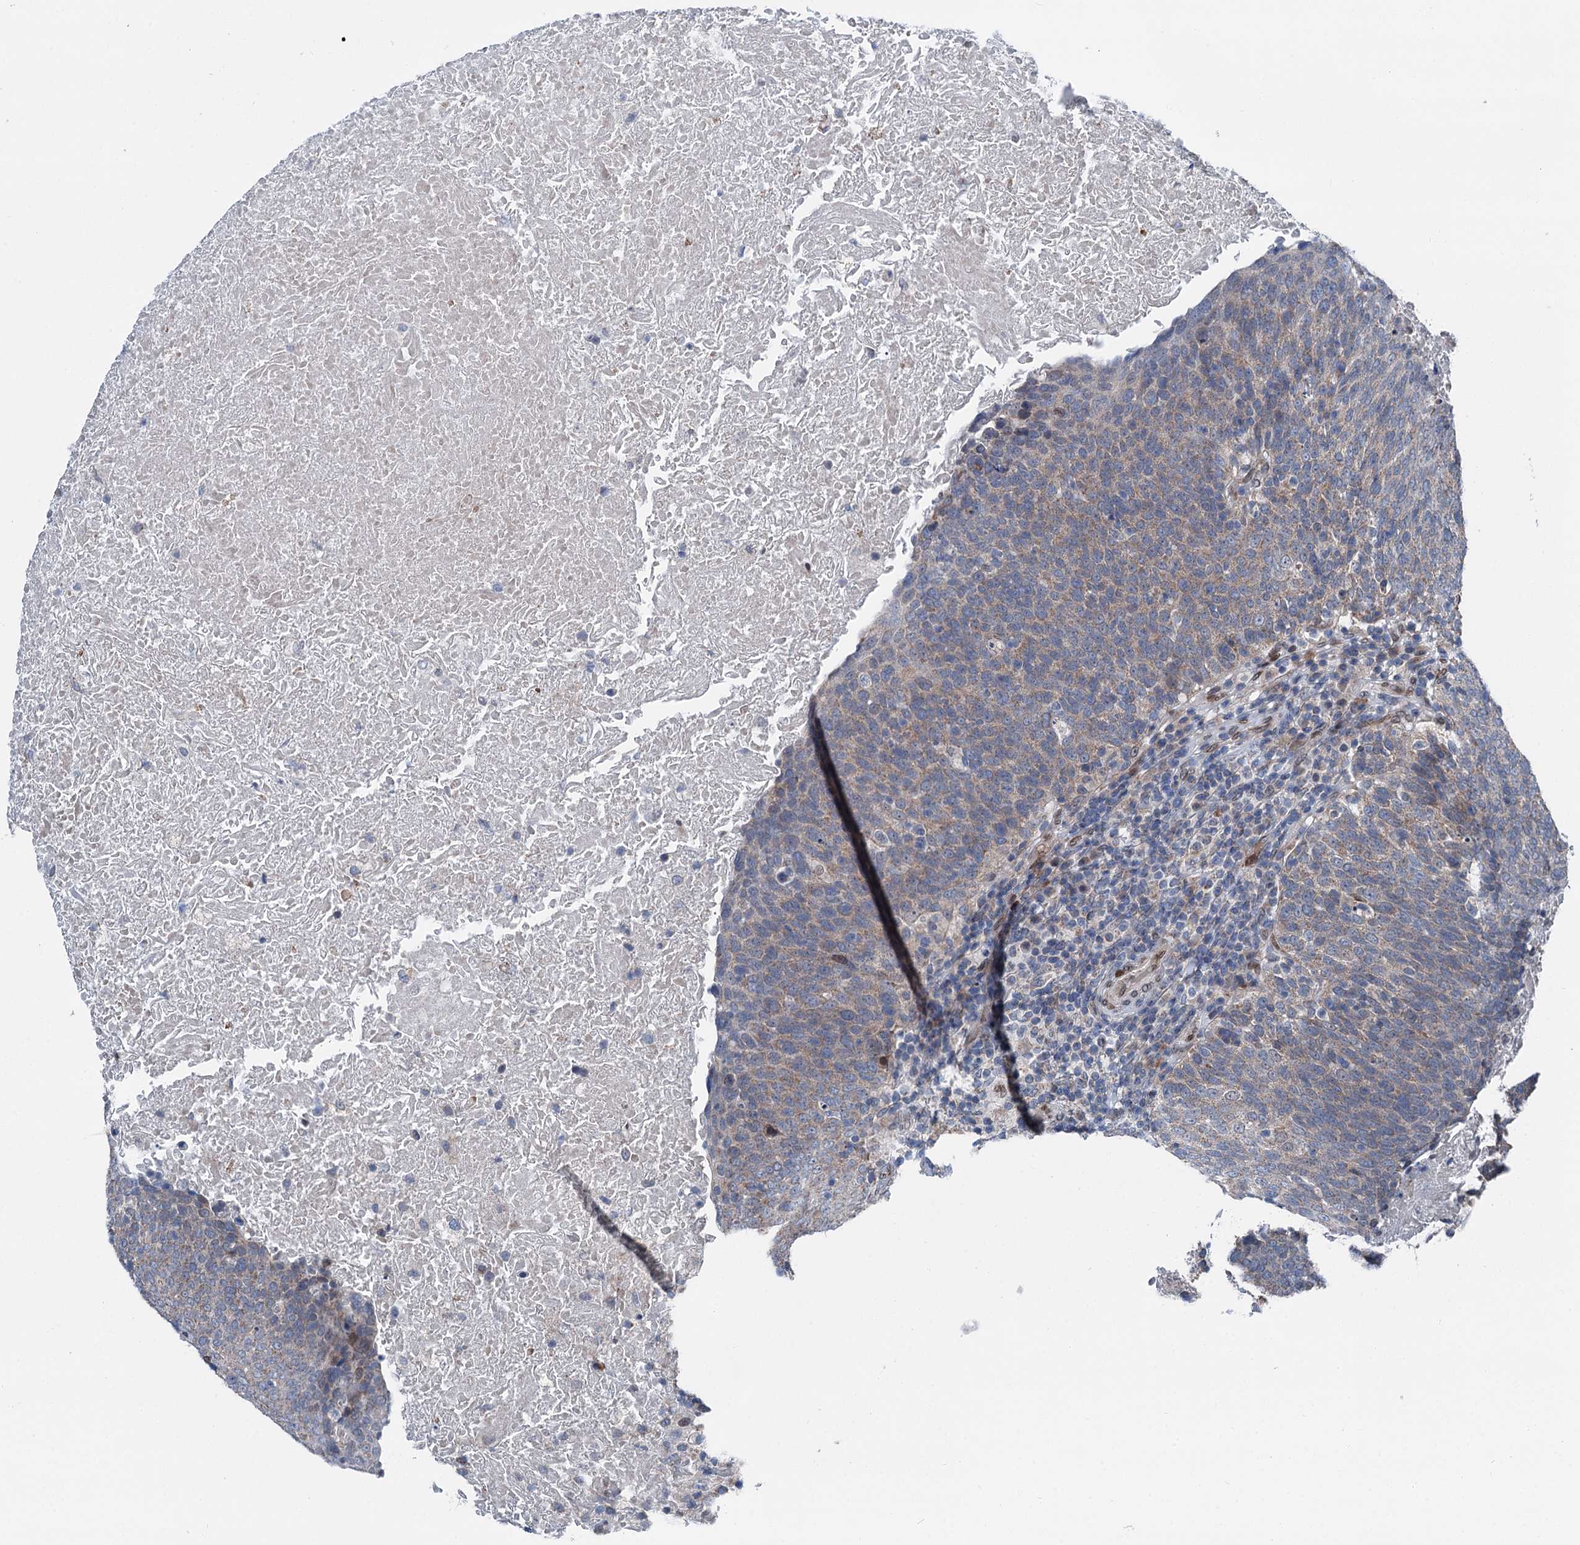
{"staining": {"intensity": "weak", "quantity": "<25%", "location": "cytoplasmic/membranous"}, "tissue": "head and neck cancer", "cell_type": "Tumor cells", "image_type": "cancer", "snomed": [{"axis": "morphology", "description": "Squamous cell carcinoma, NOS"}, {"axis": "morphology", "description": "Squamous cell carcinoma, metastatic, NOS"}, {"axis": "topography", "description": "Lymph node"}, {"axis": "topography", "description": "Head-Neck"}], "caption": "A high-resolution micrograph shows IHC staining of head and neck cancer (squamous cell carcinoma), which shows no significant positivity in tumor cells.", "gene": "MRPL14", "patient": {"sex": "male", "age": 62}}